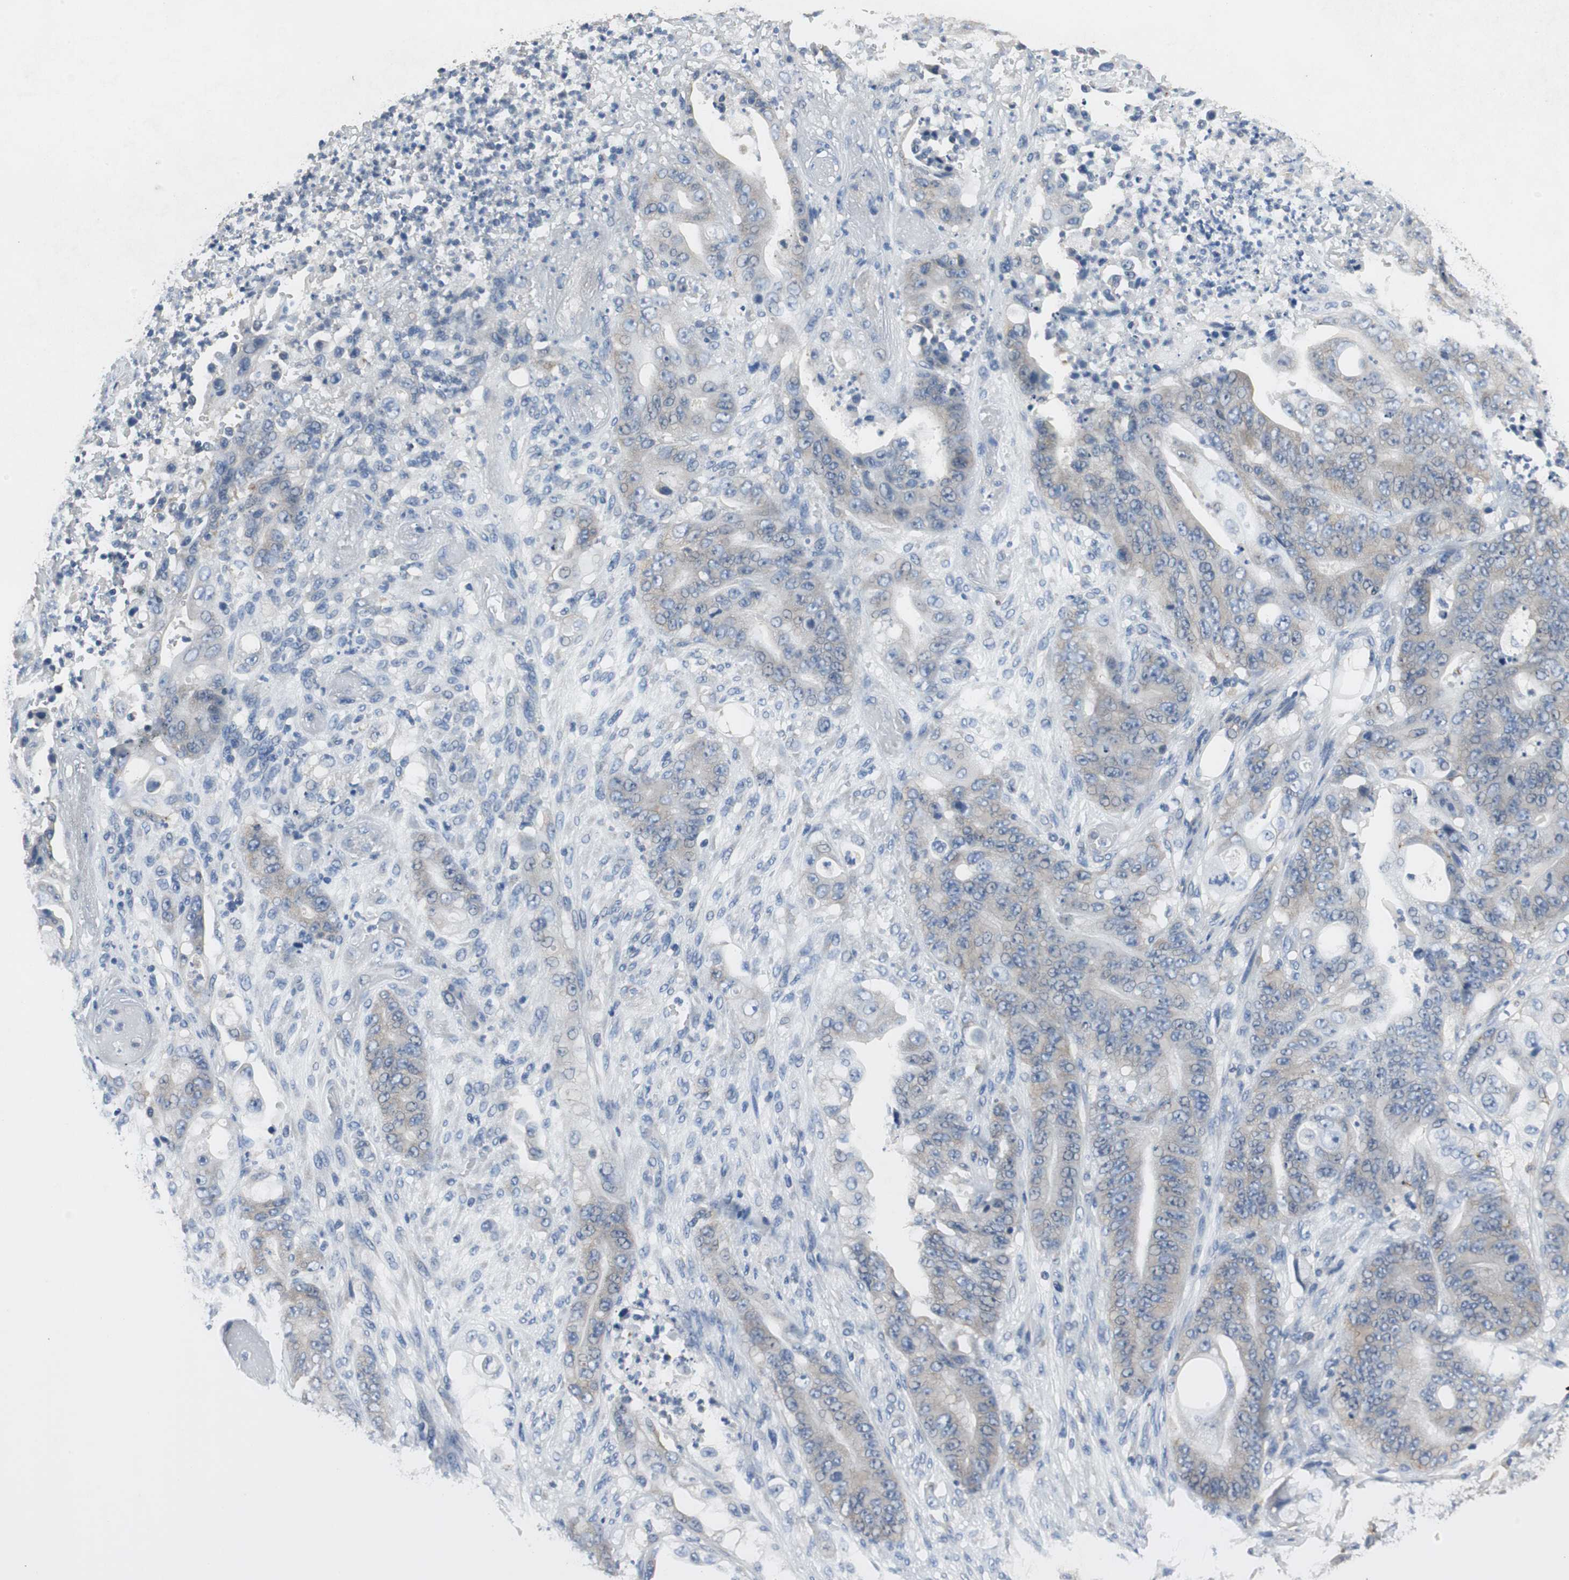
{"staining": {"intensity": "weak", "quantity": "<25%", "location": "cytoplasmic/membranous"}, "tissue": "stomach cancer", "cell_type": "Tumor cells", "image_type": "cancer", "snomed": [{"axis": "morphology", "description": "Adenocarcinoma, NOS"}, {"axis": "topography", "description": "Stomach"}], "caption": "A photomicrograph of stomach cancer stained for a protein exhibits no brown staining in tumor cells.", "gene": "PRKCA", "patient": {"sex": "female", "age": 73}}